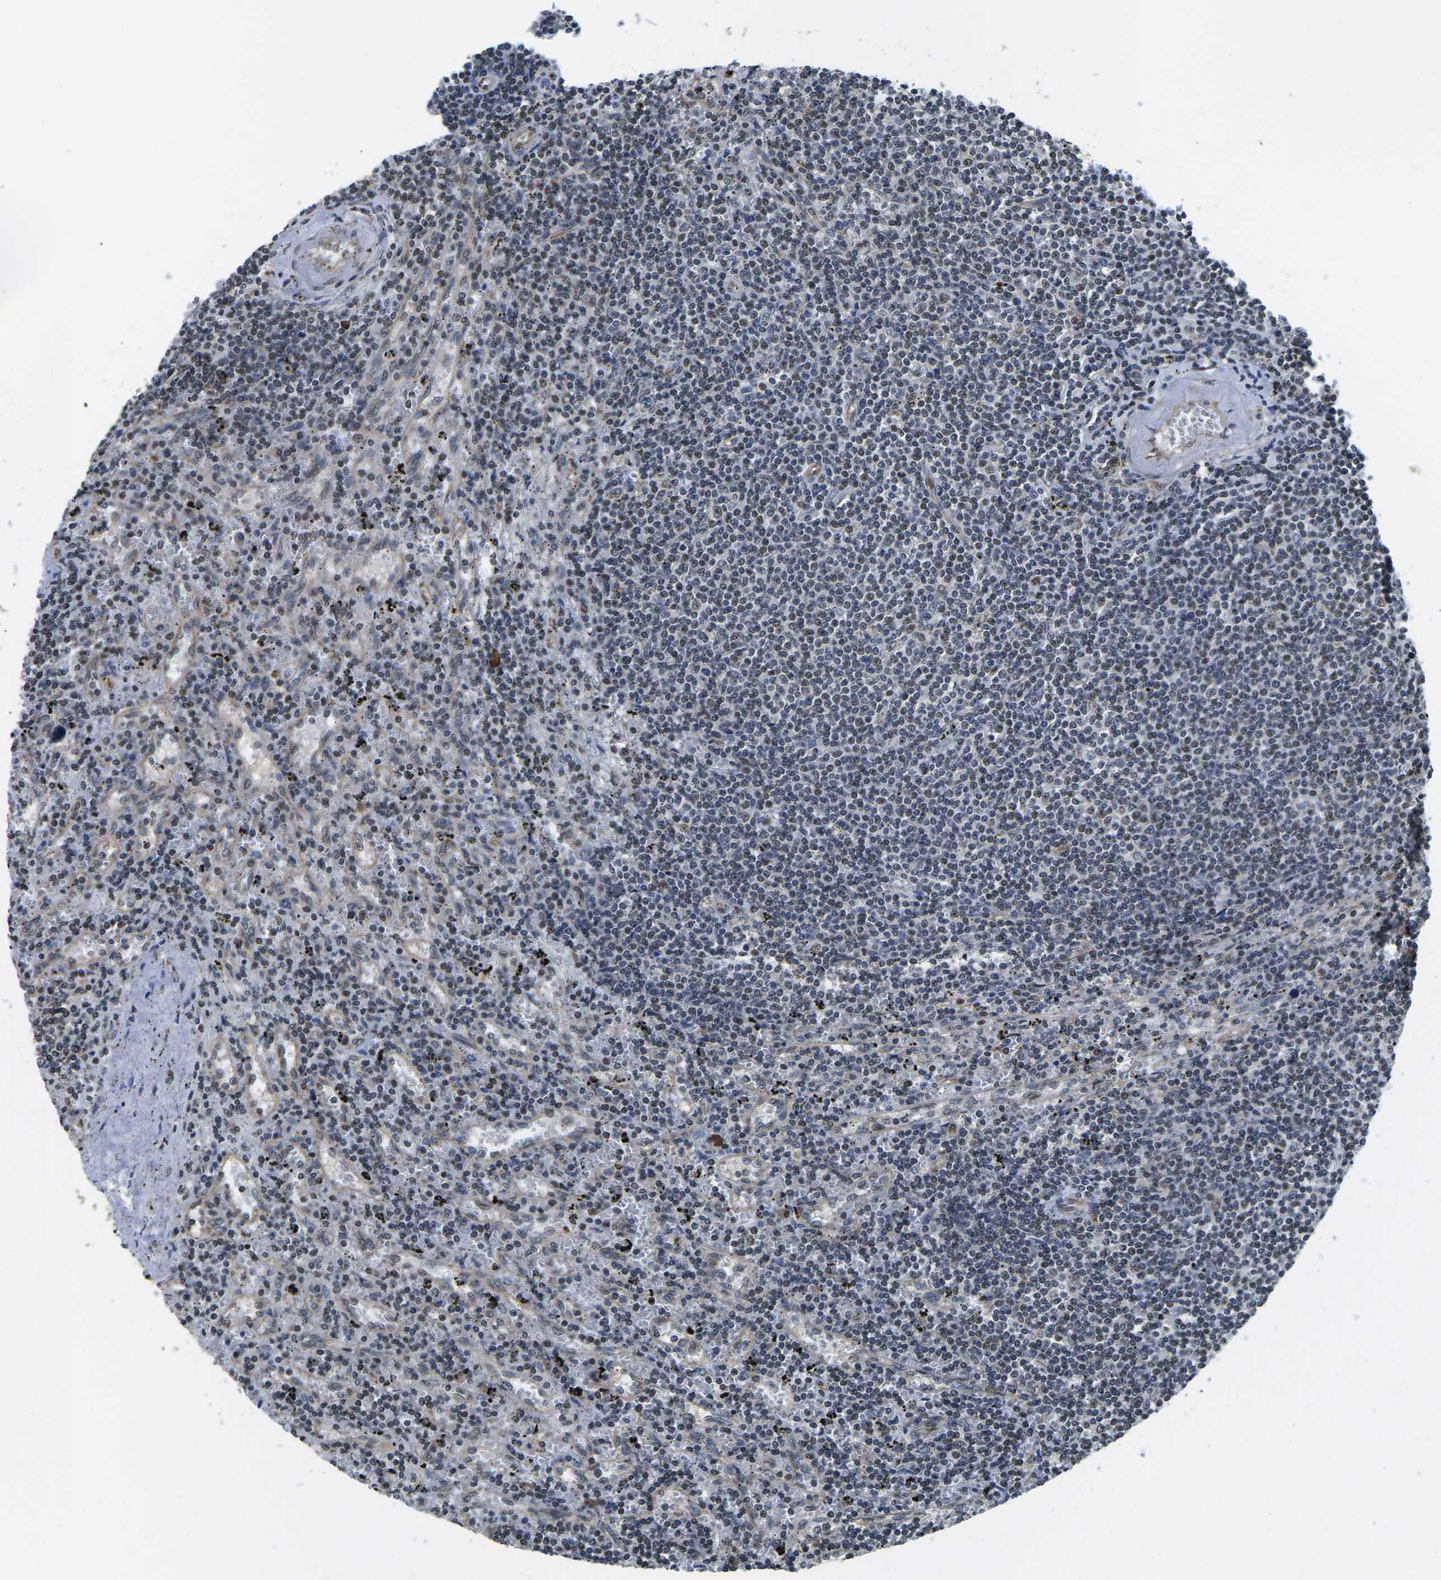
{"staining": {"intensity": "weak", "quantity": "<25%", "location": "nuclear"}, "tissue": "lymphoma", "cell_type": "Tumor cells", "image_type": "cancer", "snomed": [{"axis": "morphology", "description": "Malignant lymphoma, non-Hodgkin's type, Low grade"}, {"axis": "topography", "description": "Spleen"}], "caption": "Immunohistochemistry of human lymphoma displays no positivity in tumor cells.", "gene": "CCNE1", "patient": {"sex": "male", "age": 76}}